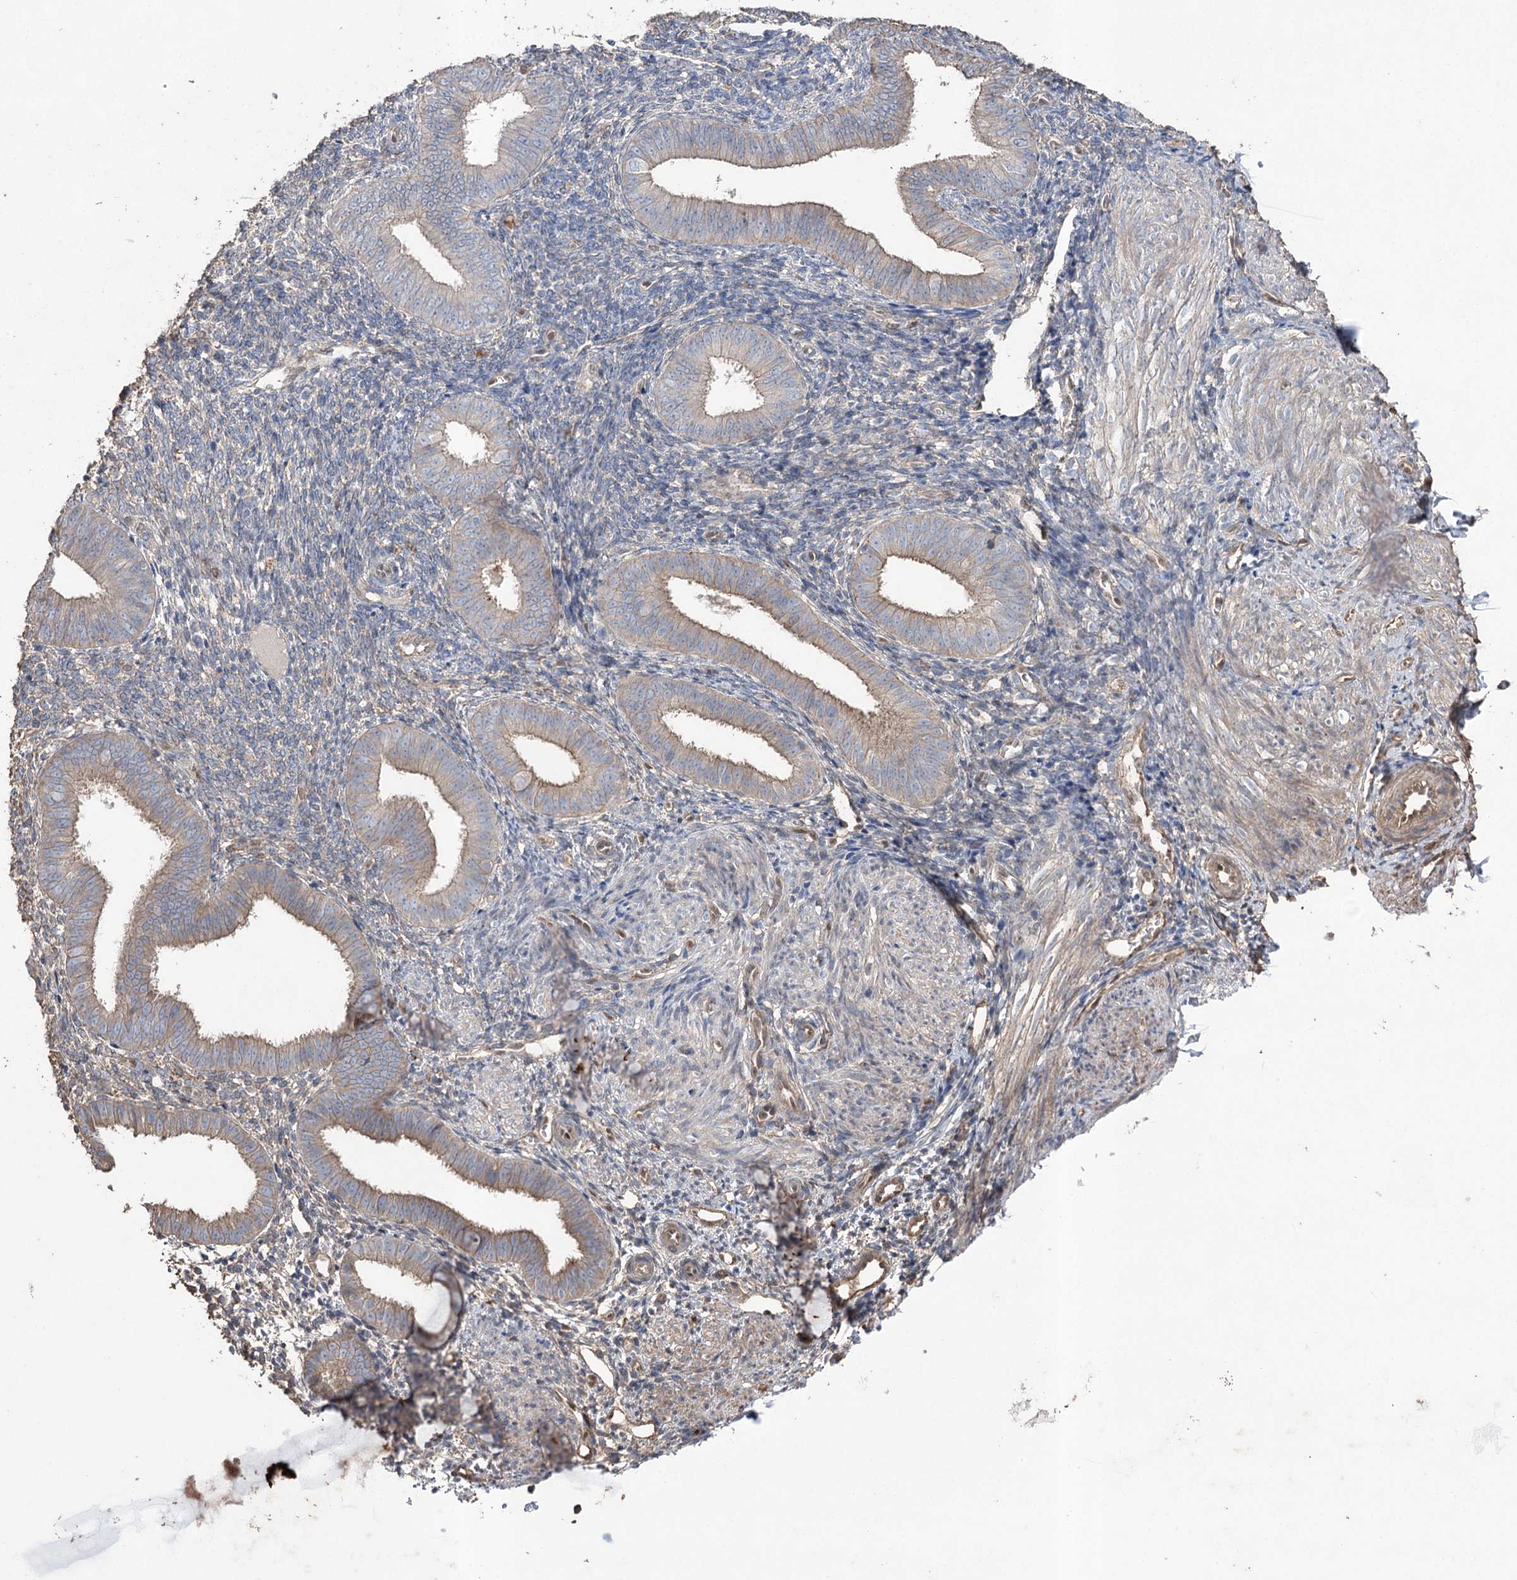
{"staining": {"intensity": "negative", "quantity": "none", "location": "none"}, "tissue": "endometrium", "cell_type": "Cells in endometrial stroma", "image_type": "normal", "snomed": [{"axis": "morphology", "description": "Normal tissue, NOS"}, {"axis": "topography", "description": "Uterus"}, {"axis": "topography", "description": "Endometrium"}], "caption": "High power microscopy photomicrograph of an immunohistochemistry (IHC) photomicrograph of benign endometrium, revealing no significant expression in cells in endometrial stroma.", "gene": "FAM13B", "patient": {"sex": "female", "age": 48}}